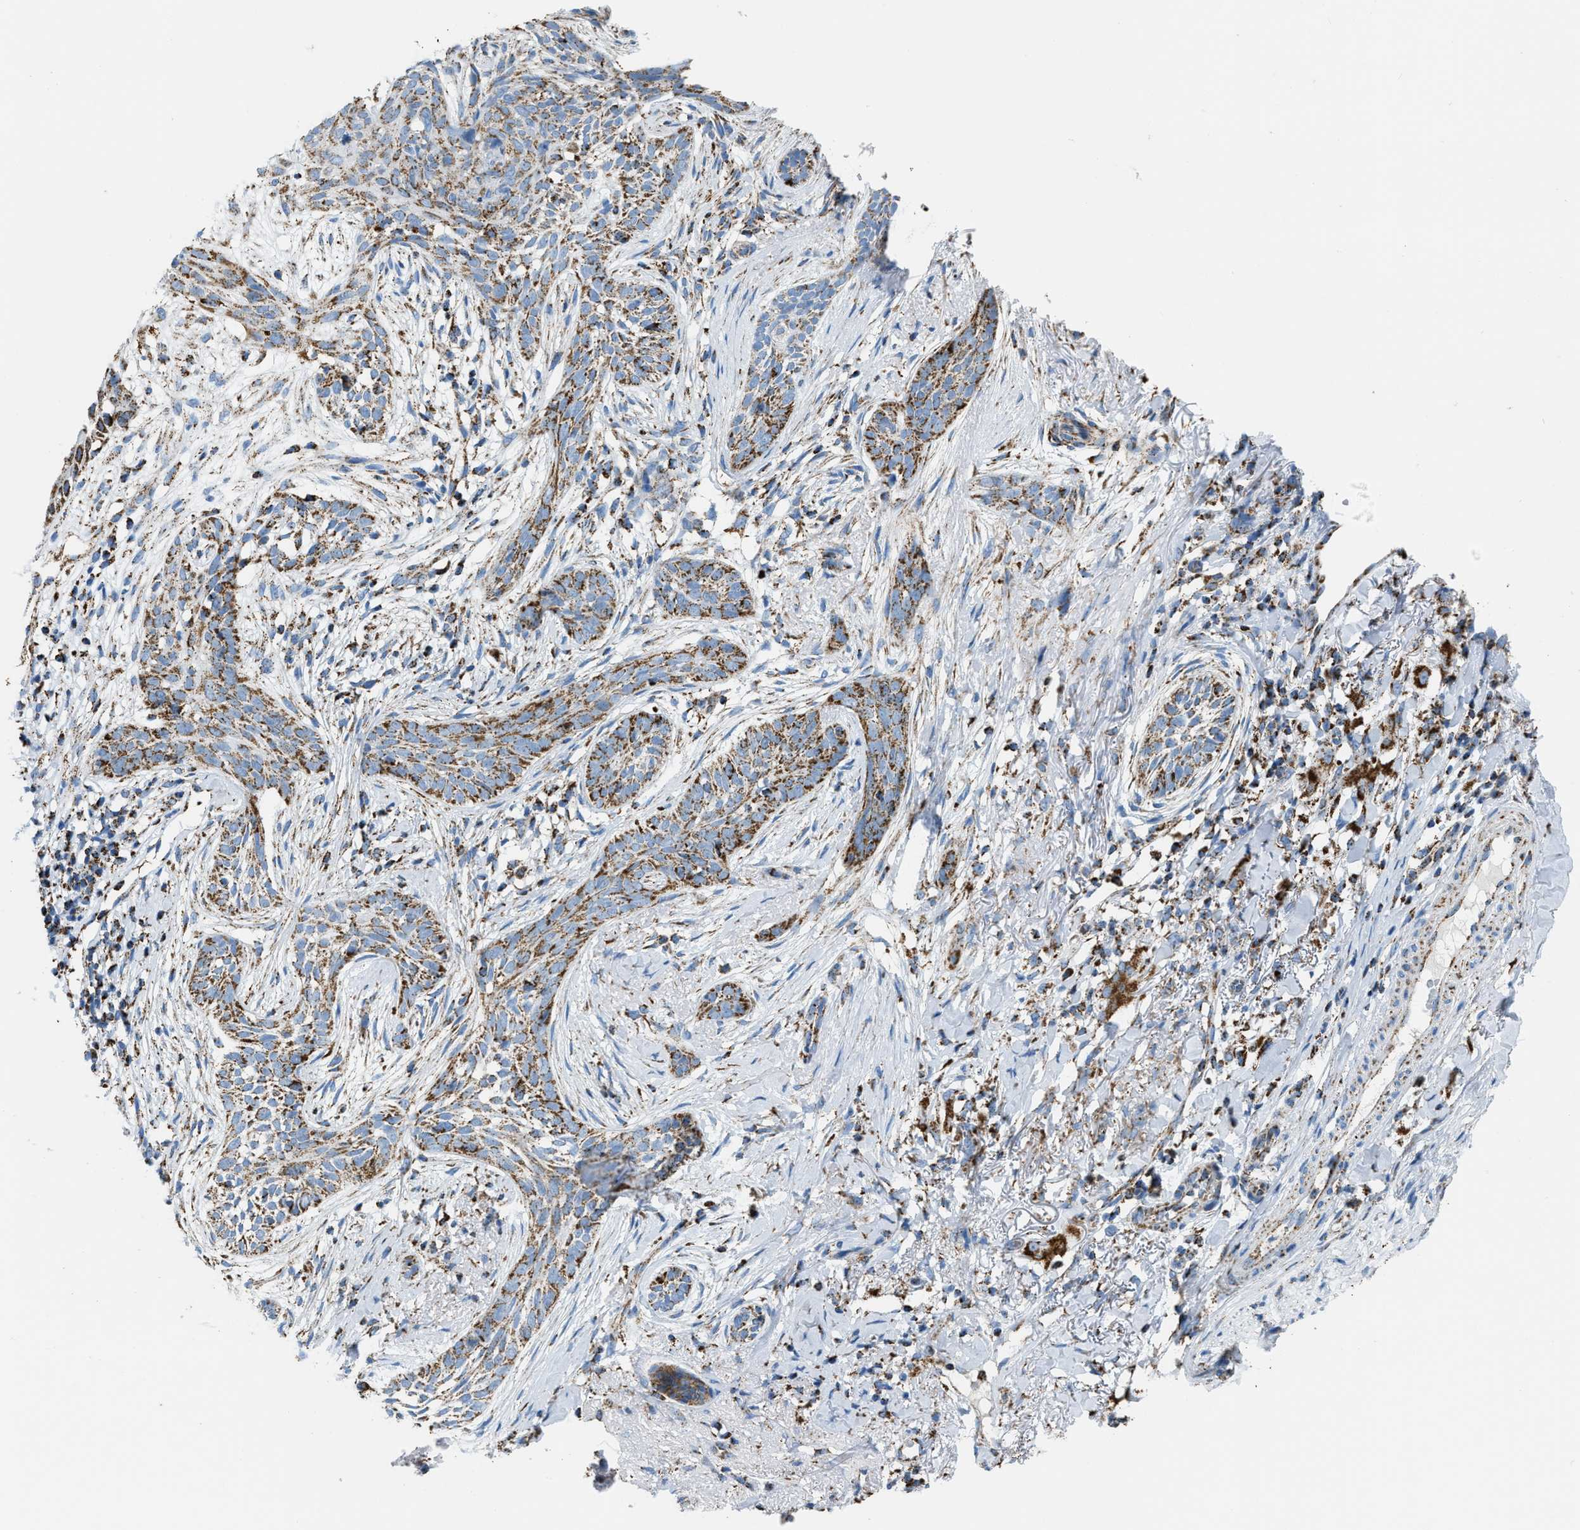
{"staining": {"intensity": "moderate", "quantity": ">75%", "location": "cytoplasmic/membranous"}, "tissue": "skin cancer", "cell_type": "Tumor cells", "image_type": "cancer", "snomed": [{"axis": "morphology", "description": "Basal cell carcinoma"}, {"axis": "topography", "description": "Skin"}], "caption": "High-power microscopy captured an IHC photomicrograph of basal cell carcinoma (skin), revealing moderate cytoplasmic/membranous expression in about >75% of tumor cells. The protein is shown in brown color, while the nuclei are stained blue.", "gene": "ETFB", "patient": {"sex": "female", "age": 88}}